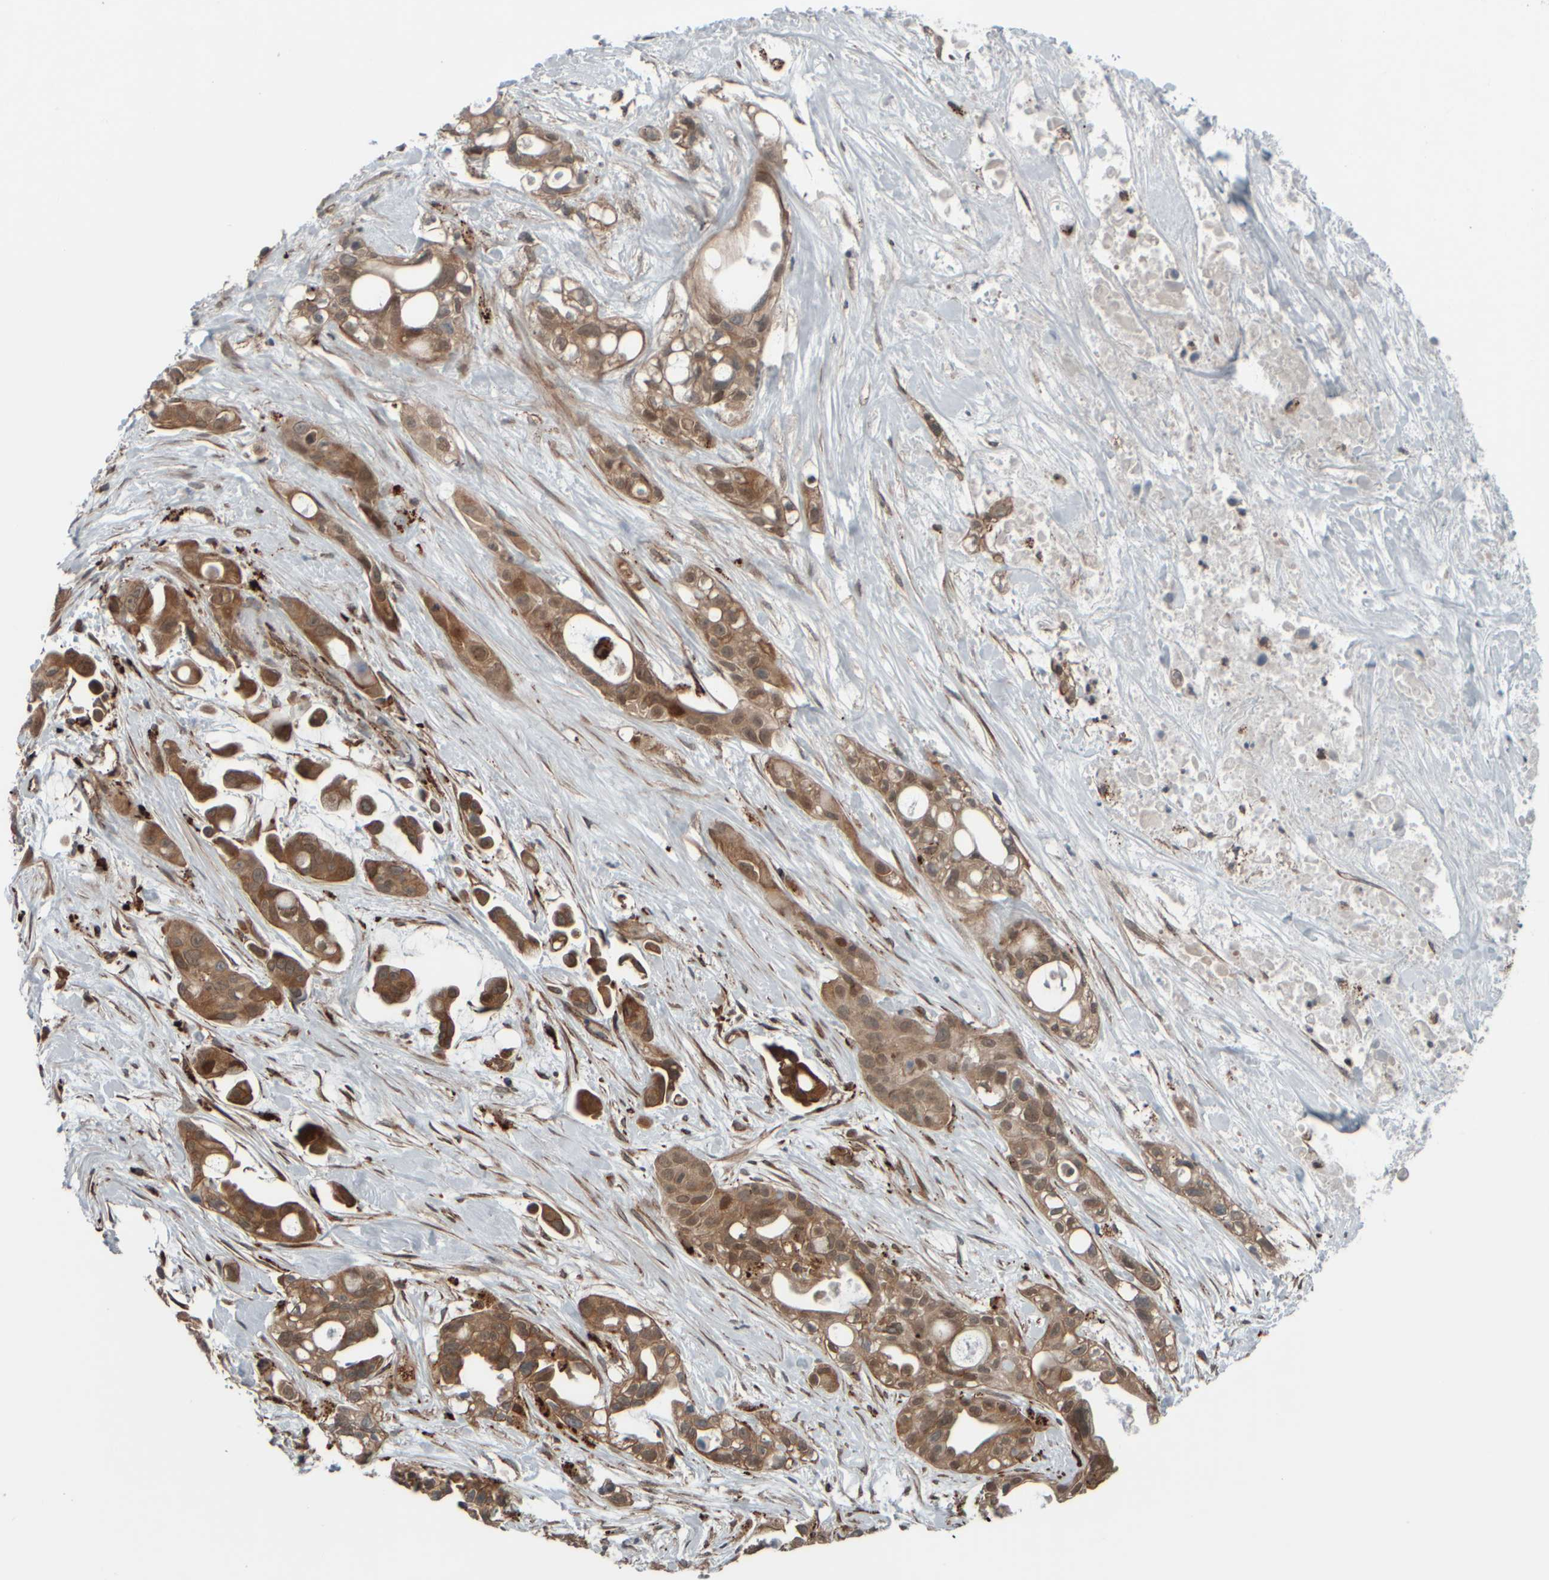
{"staining": {"intensity": "moderate", "quantity": ">75%", "location": "cytoplasmic/membranous"}, "tissue": "pancreatic cancer", "cell_type": "Tumor cells", "image_type": "cancer", "snomed": [{"axis": "morphology", "description": "Adenocarcinoma, NOS"}, {"axis": "topography", "description": "Pancreas"}], "caption": "Protein staining displays moderate cytoplasmic/membranous positivity in approximately >75% of tumor cells in pancreatic cancer. The staining was performed using DAB (3,3'-diaminobenzidine) to visualize the protein expression in brown, while the nuclei were stained in blue with hematoxylin (Magnification: 20x).", "gene": "GIGYF1", "patient": {"sex": "male", "age": 53}}